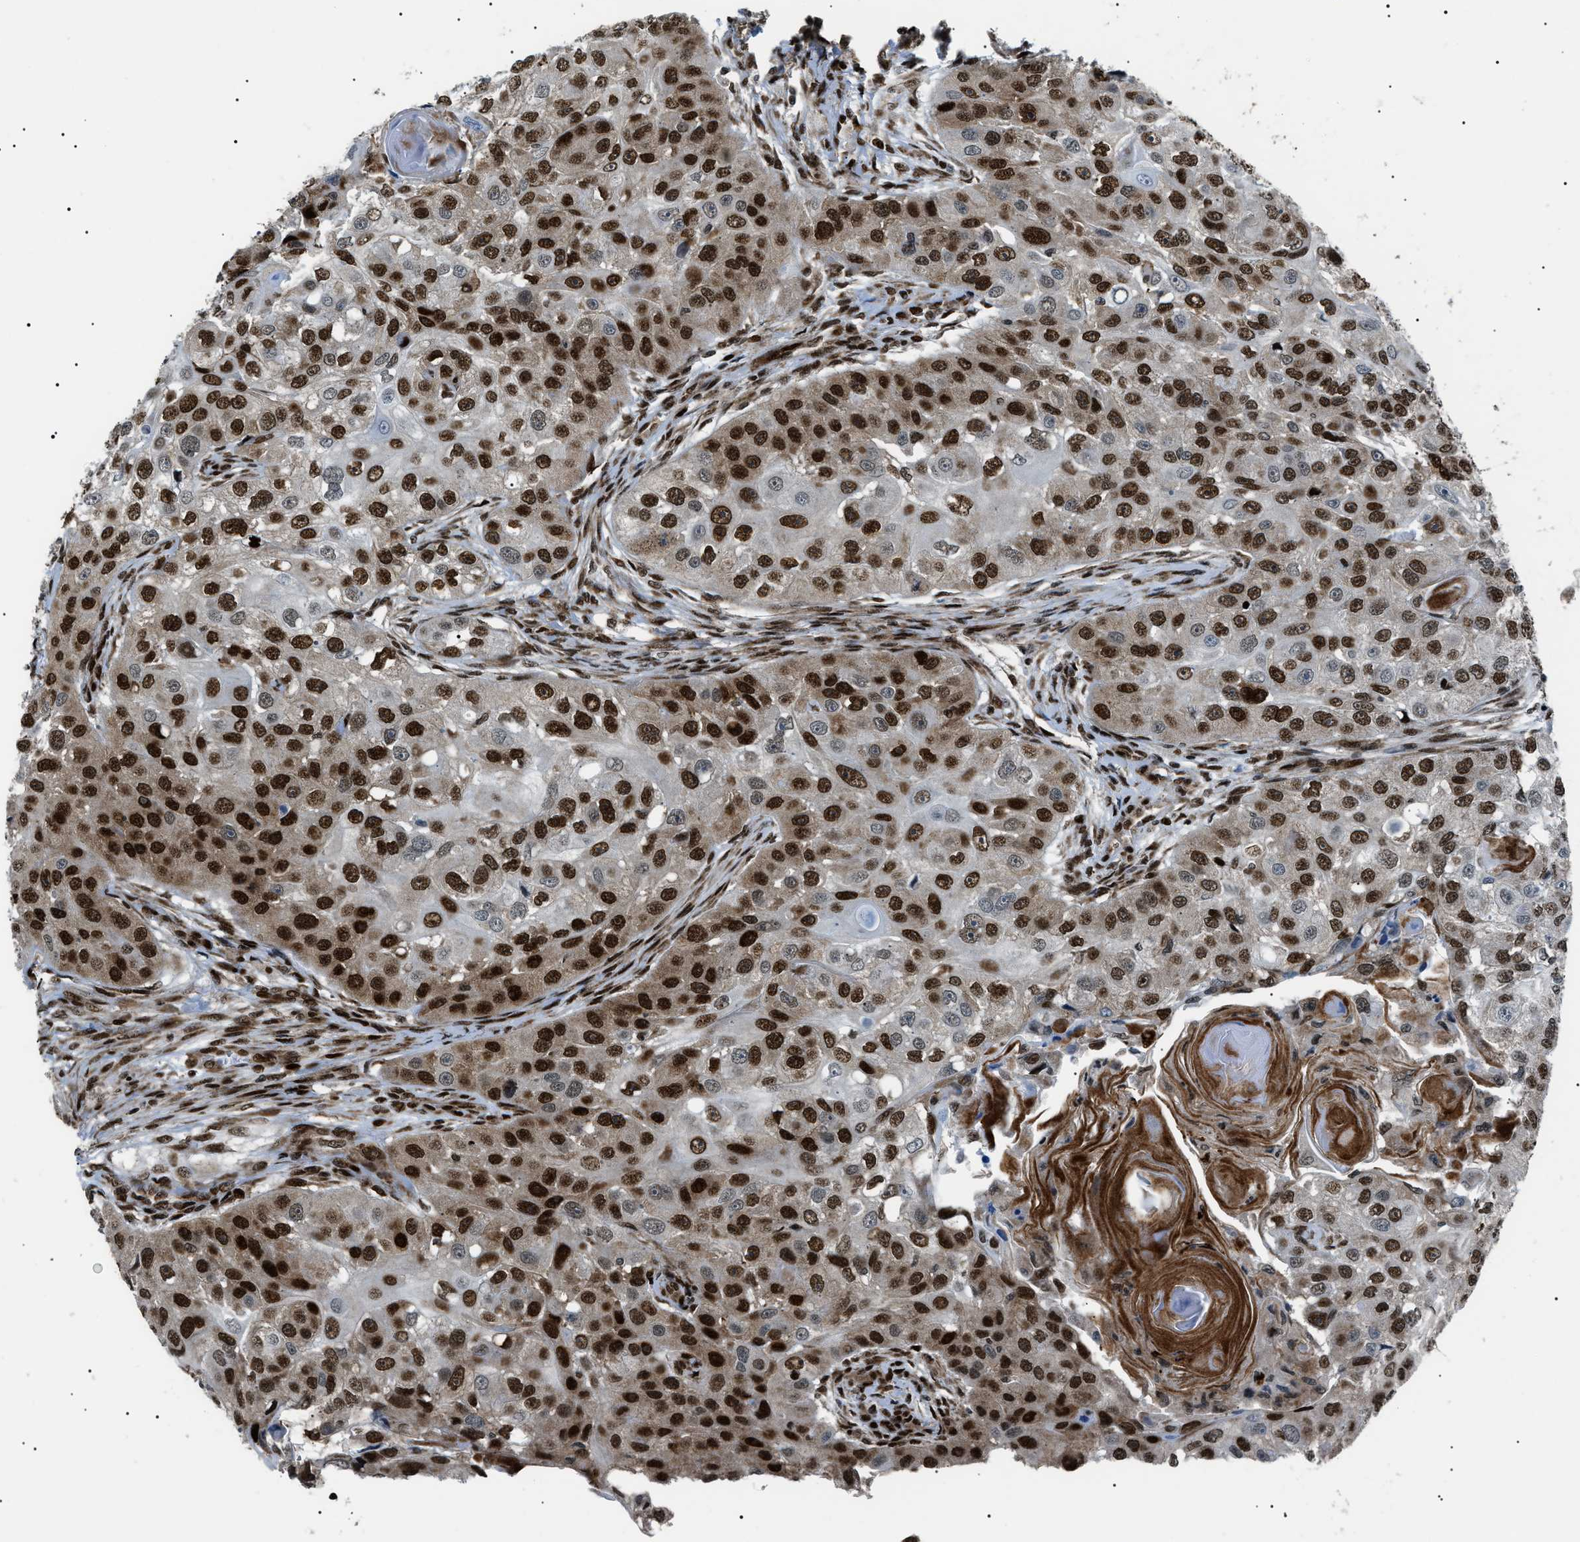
{"staining": {"intensity": "strong", "quantity": ">75%", "location": "nuclear"}, "tissue": "head and neck cancer", "cell_type": "Tumor cells", "image_type": "cancer", "snomed": [{"axis": "morphology", "description": "Normal tissue, NOS"}, {"axis": "morphology", "description": "Squamous cell carcinoma, NOS"}, {"axis": "topography", "description": "Skeletal muscle"}, {"axis": "topography", "description": "Head-Neck"}], "caption": "Protein positivity by IHC demonstrates strong nuclear positivity in approximately >75% of tumor cells in squamous cell carcinoma (head and neck).", "gene": "HNRNPK", "patient": {"sex": "male", "age": 51}}